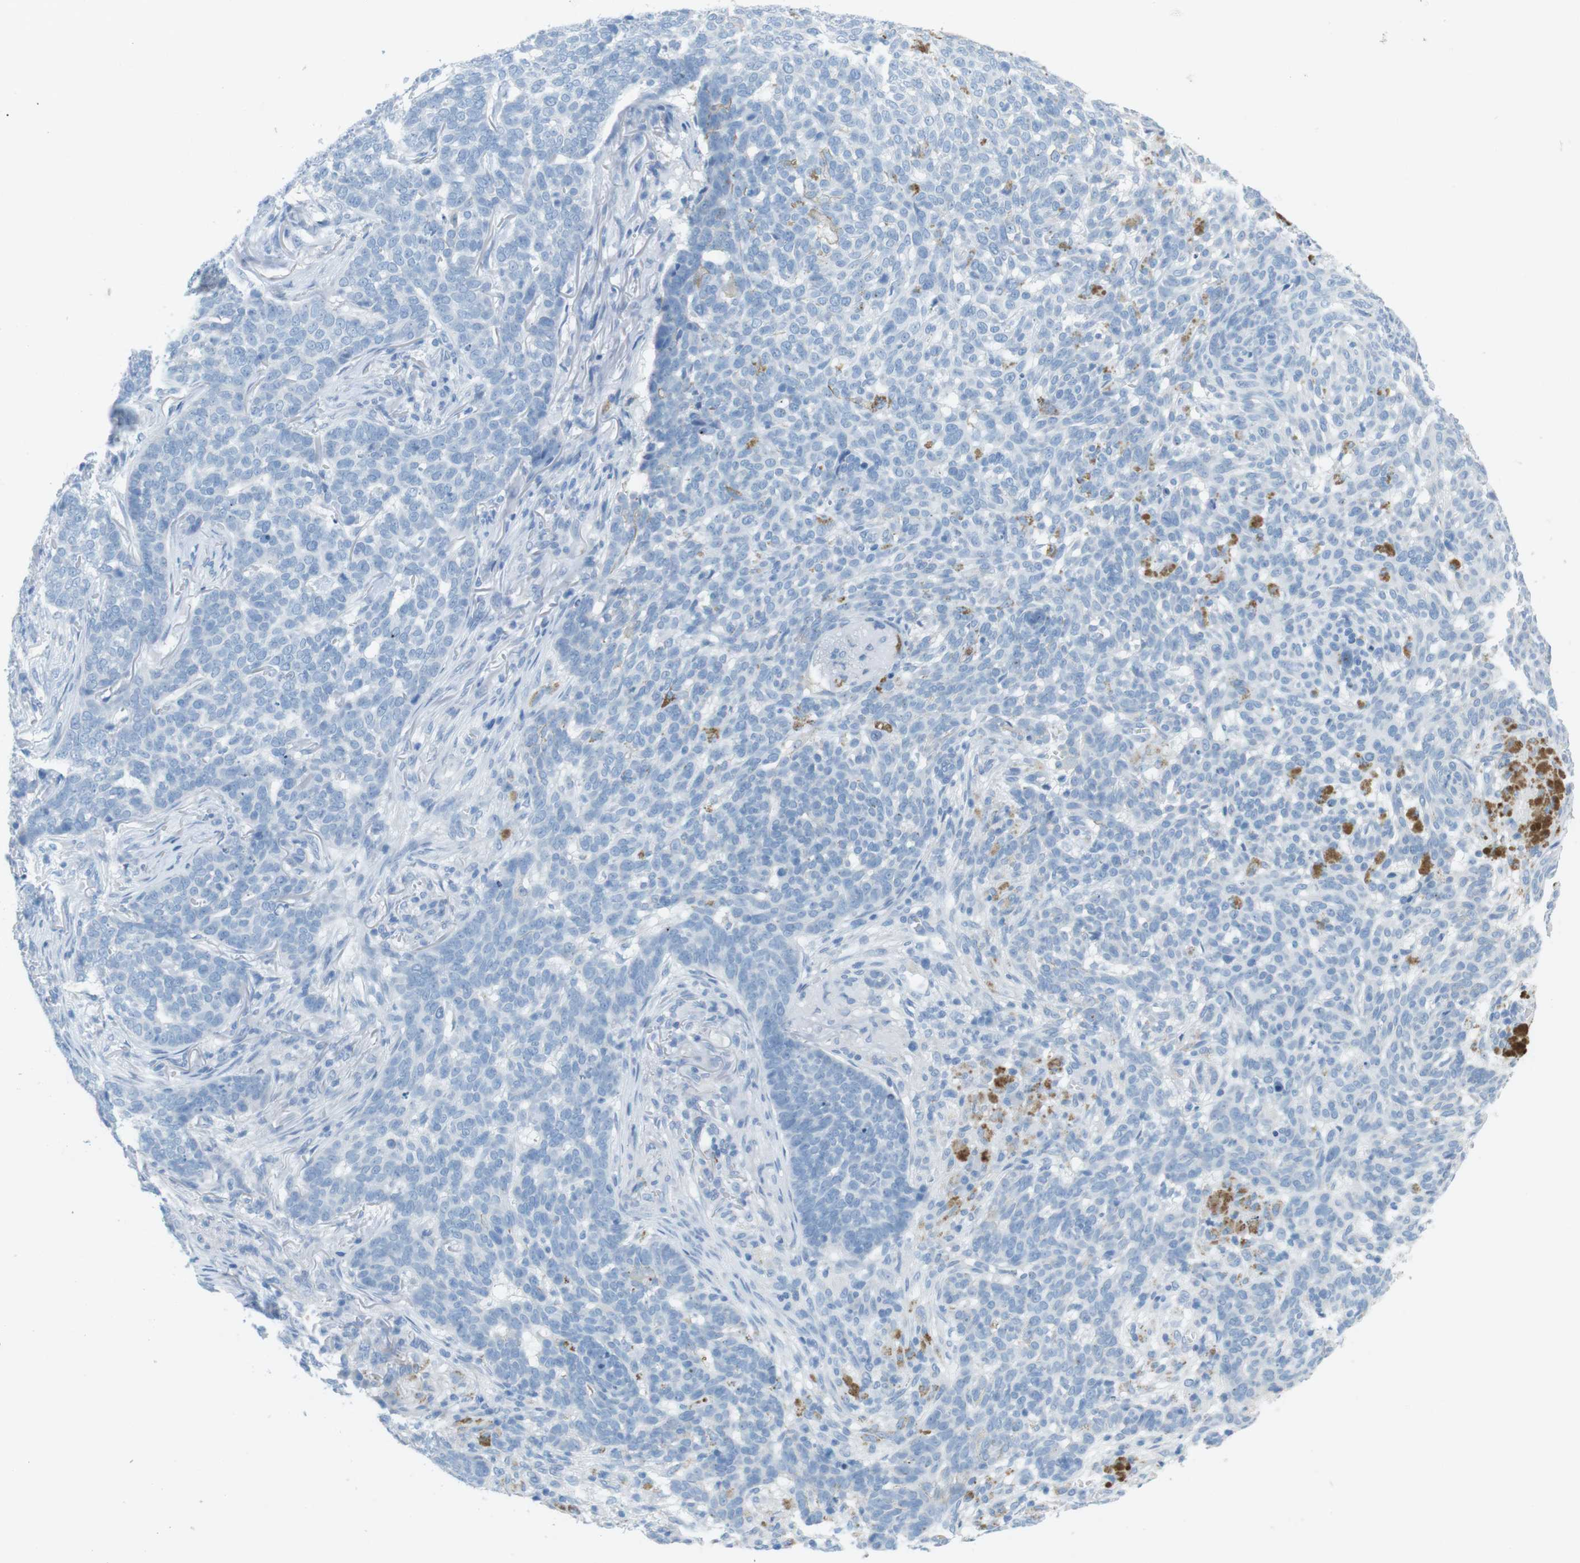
{"staining": {"intensity": "negative", "quantity": "none", "location": "none"}, "tissue": "skin cancer", "cell_type": "Tumor cells", "image_type": "cancer", "snomed": [{"axis": "morphology", "description": "Basal cell carcinoma"}, {"axis": "topography", "description": "Skin"}], "caption": "High magnification brightfield microscopy of skin cancer (basal cell carcinoma) stained with DAB (3,3'-diaminobenzidine) (brown) and counterstained with hematoxylin (blue): tumor cells show no significant positivity.", "gene": "SALL4", "patient": {"sex": "male", "age": 85}}